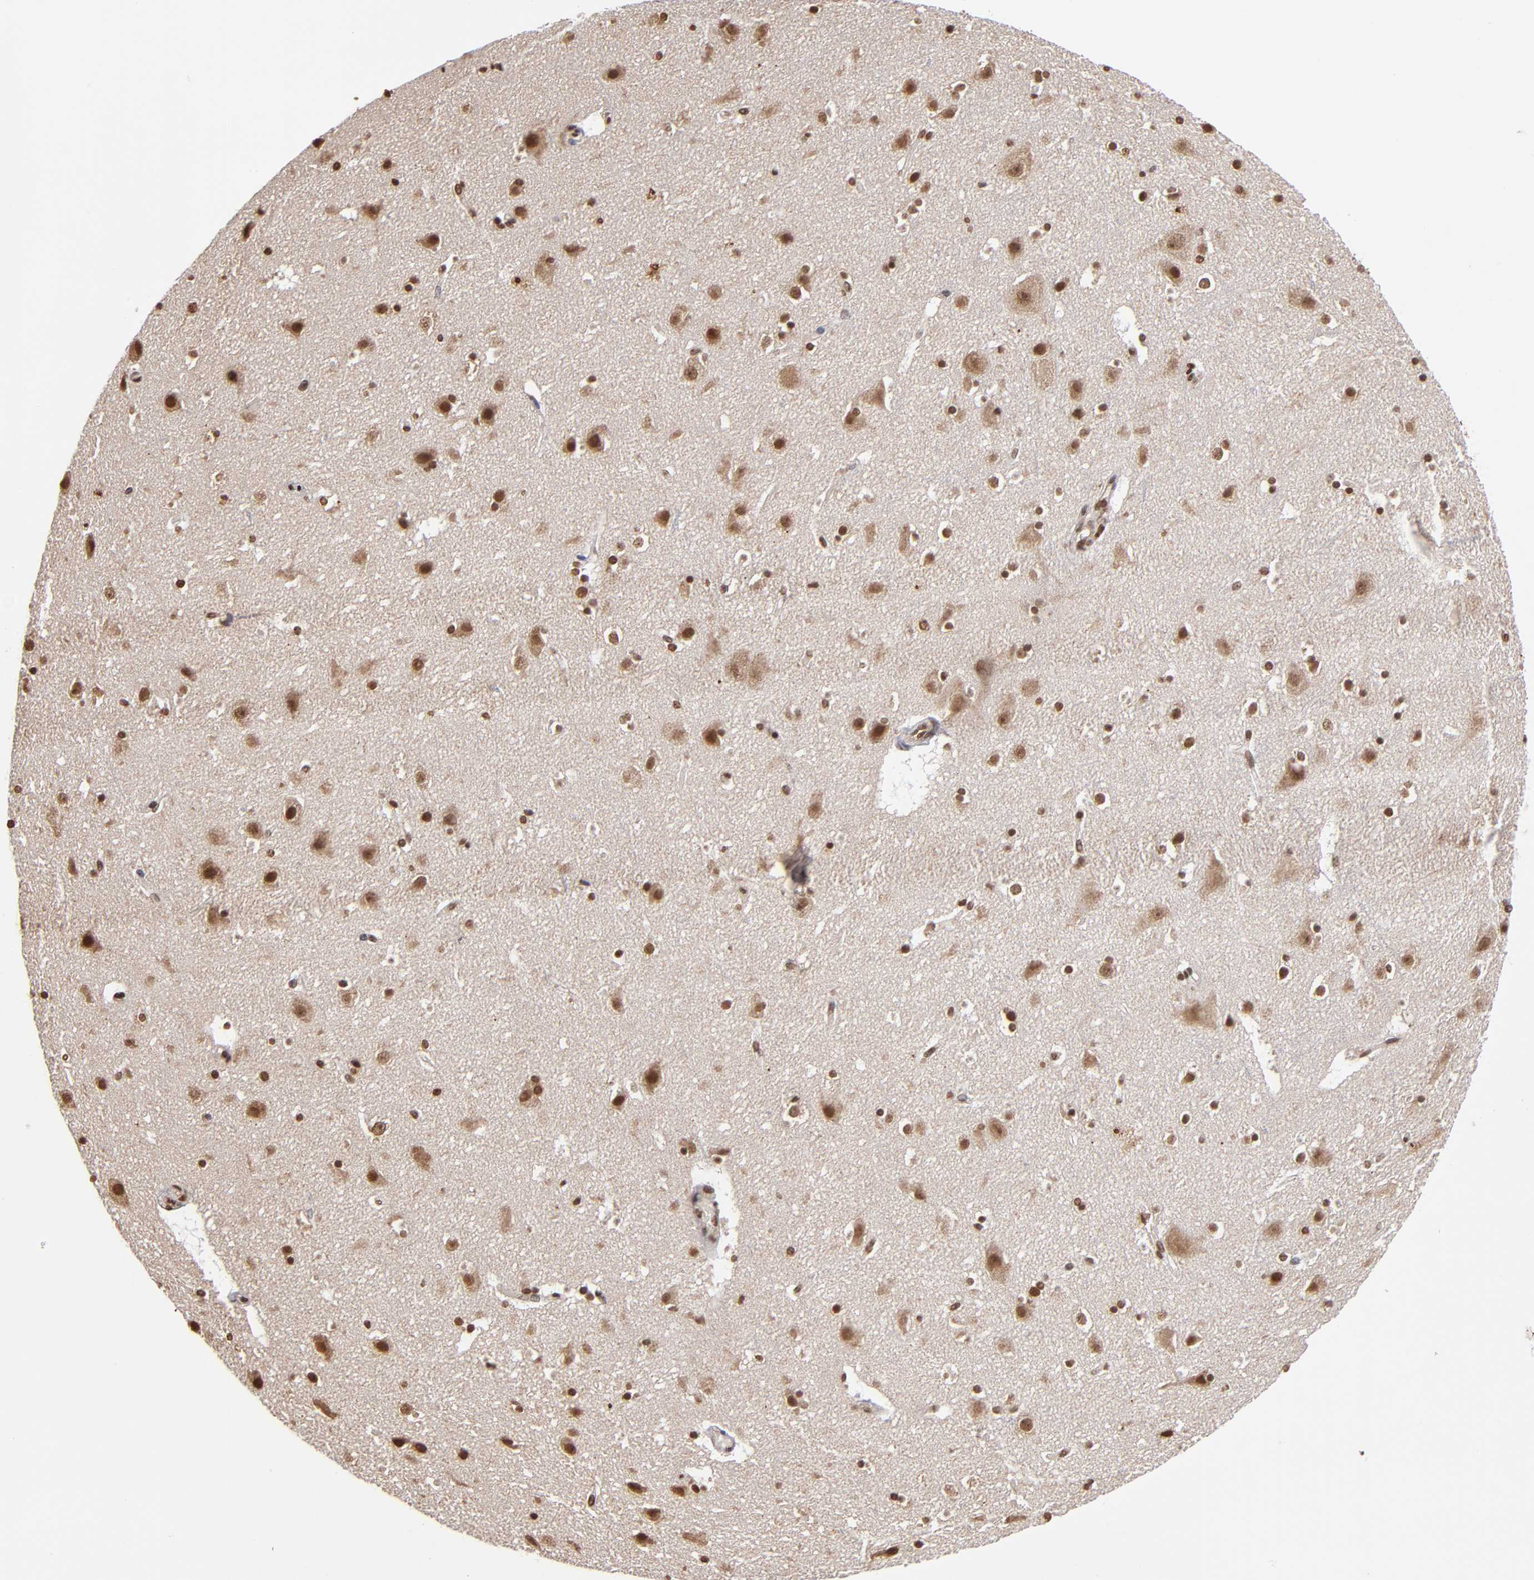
{"staining": {"intensity": "moderate", "quantity": ">75%", "location": "nuclear"}, "tissue": "cerebral cortex", "cell_type": "Endothelial cells", "image_type": "normal", "snomed": [{"axis": "morphology", "description": "Normal tissue, NOS"}, {"axis": "topography", "description": "Cerebral cortex"}], "caption": "Cerebral cortex stained for a protein (brown) shows moderate nuclear positive positivity in about >75% of endothelial cells.", "gene": "ABL2", "patient": {"sex": "male", "age": 45}}